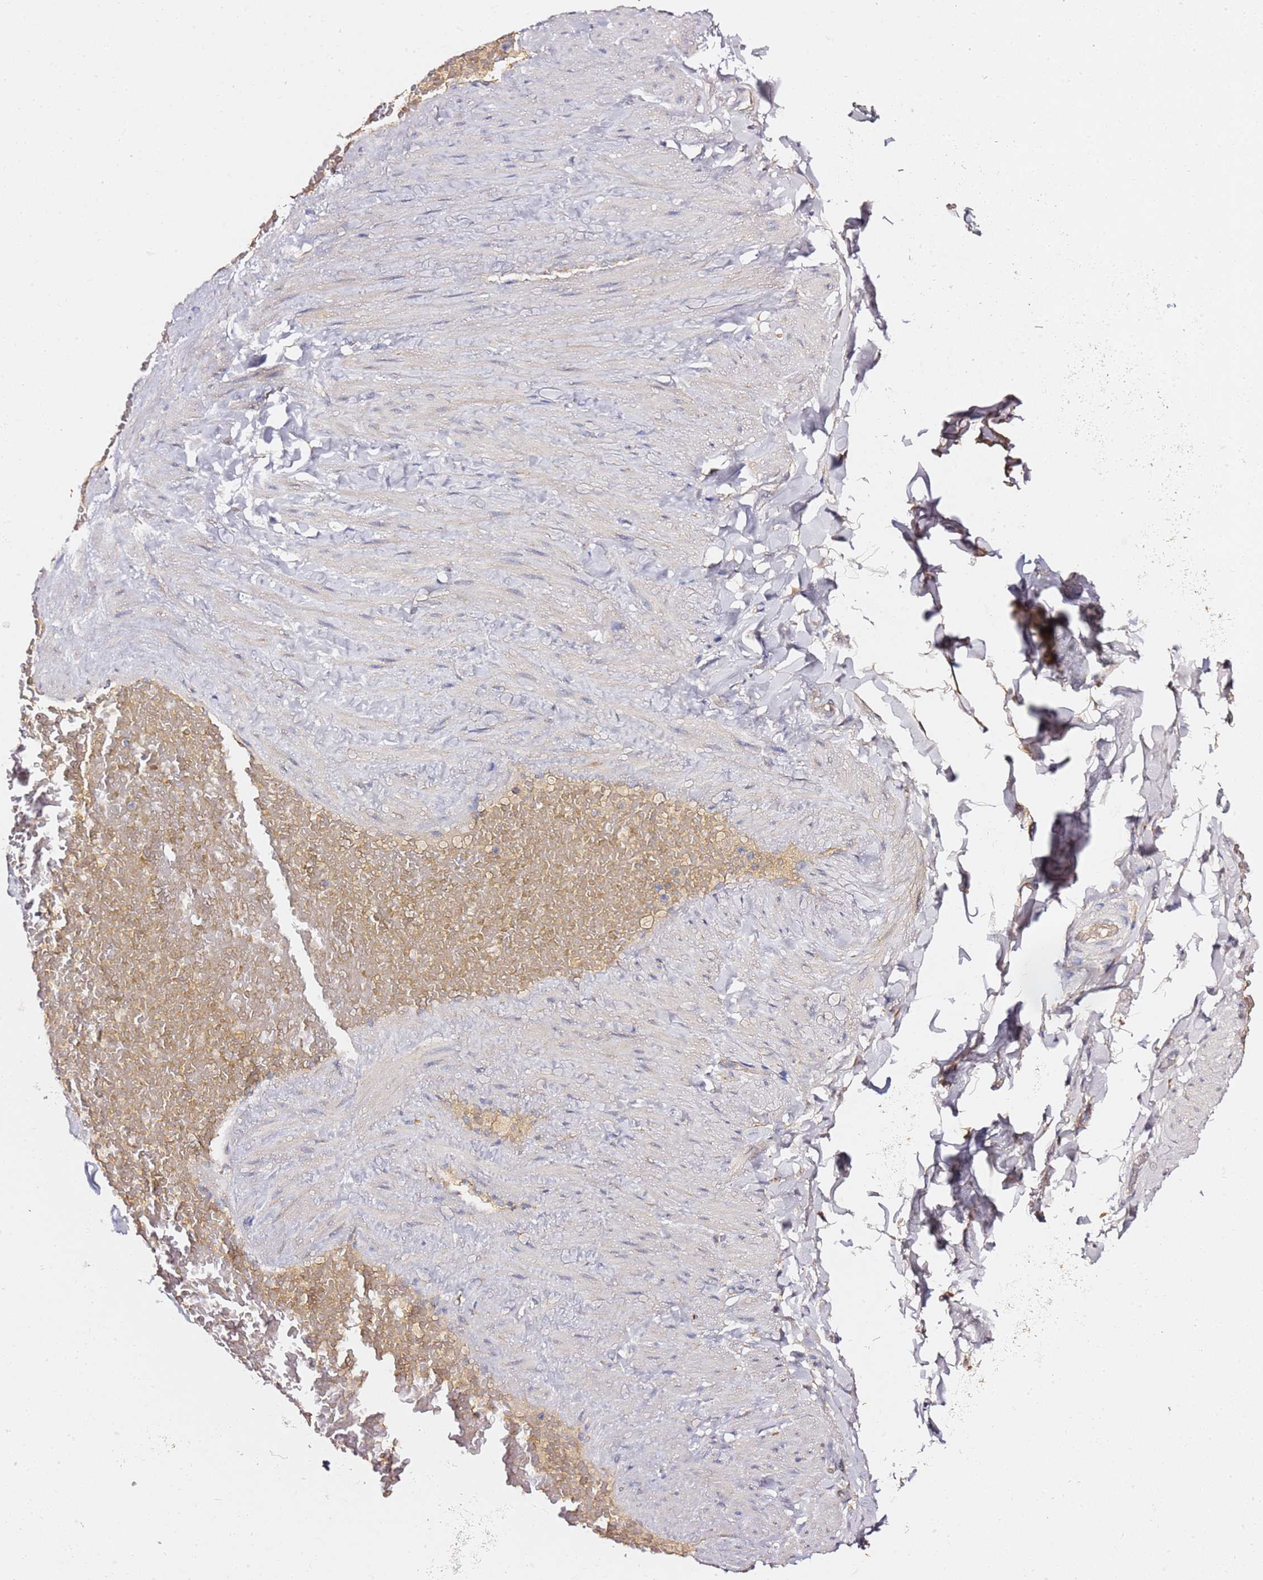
{"staining": {"intensity": "moderate", "quantity": "25%-75%", "location": "cytoplasmic/membranous"}, "tissue": "soft tissue", "cell_type": "Chondrocytes", "image_type": "normal", "snomed": [{"axis": "morphology", "description": "Normal tissue, NOS"}, {"axis": "topography", "description": "Soft tissue"}, {"axis": "topography", "description": "Vascular tissue"}], "caption": "A micrograph showing moderate cytoplasmic/membranous positivity in approximately 25%-75% of chondrocytes in unremarkable soft tissue, as visualized by brown immunohistochemical staining.", "gene": "C19orf12", "patient": {"sex": "male", "age": 54}}